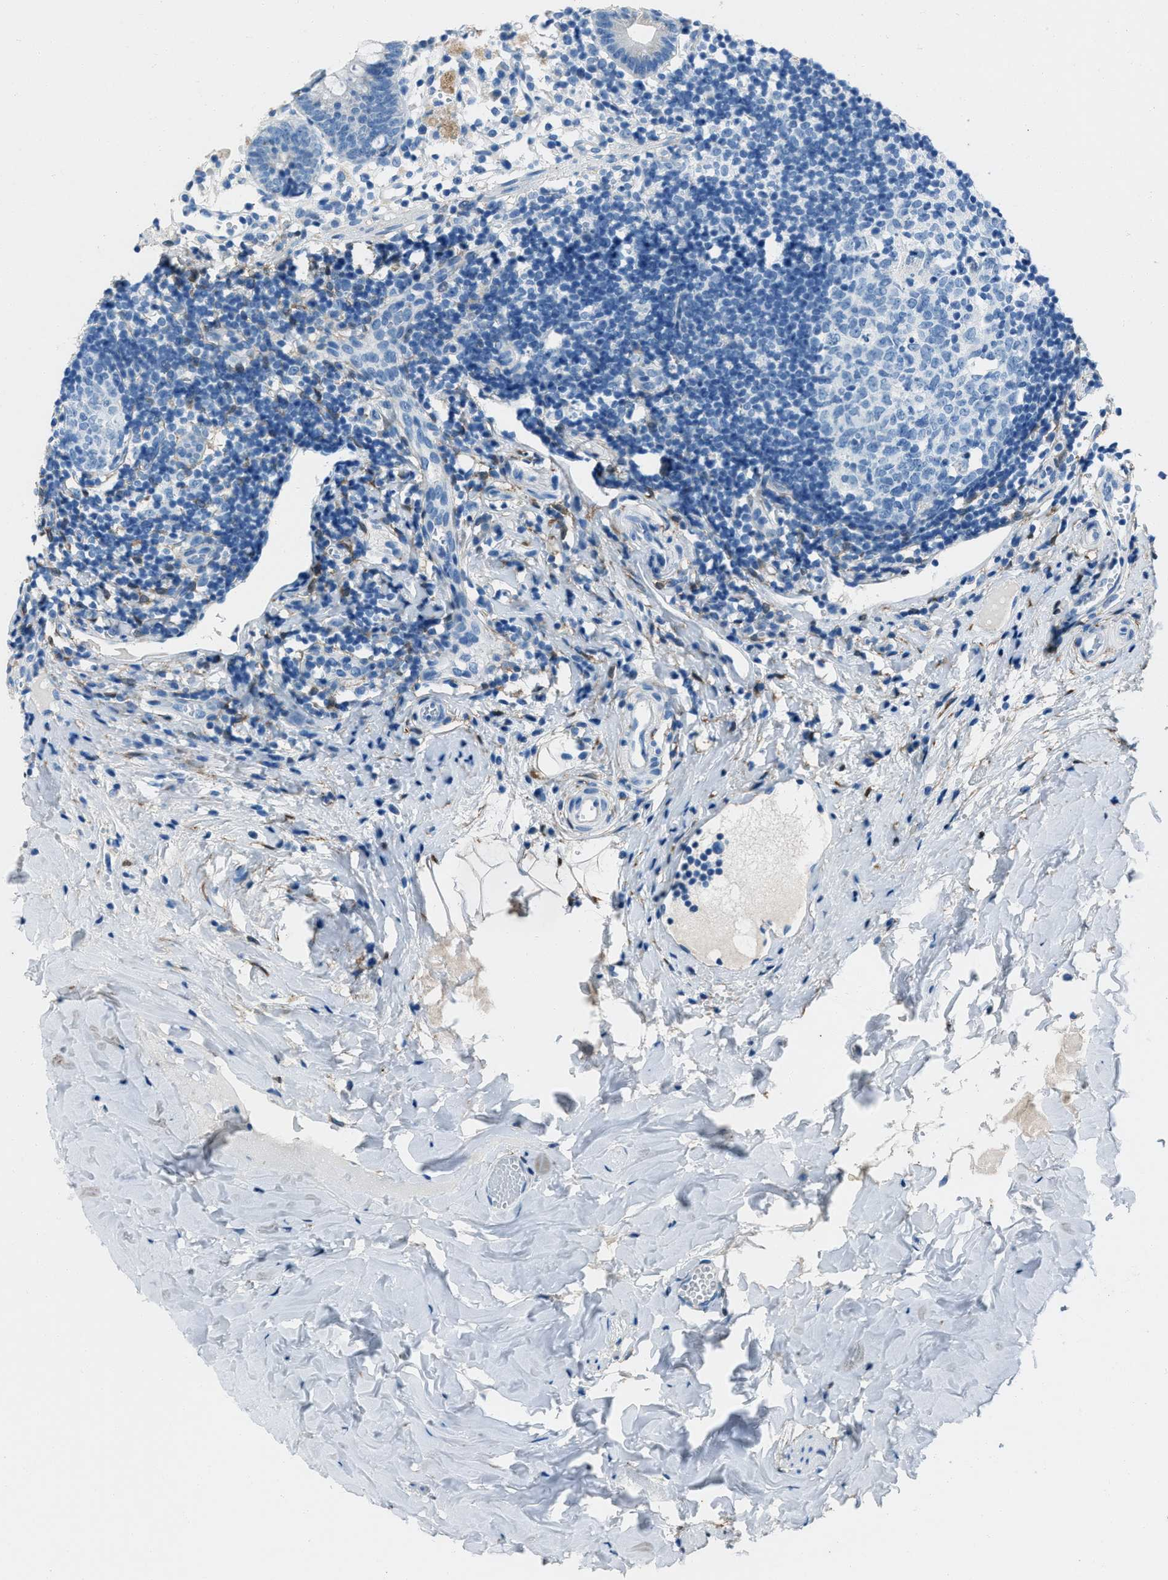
{"staining": {"intensity": "weak", "quantity": "<25%", "location": "cytoplasmic/membranous"}, "tissue": "appendix", "cell_type": "Glandular cells", "image_type": "normal", "snomed": [{"axis": "morphology", "description": "Normal tissue, NOS"}, {"axis": "topography", "description": "Appendix"}], "caption": "Immunohistochemical staining of normal appendix shows no significant expression in glandular cells.", "gene": "AMACR", "patient": {"sex": "female", "age": 20}}